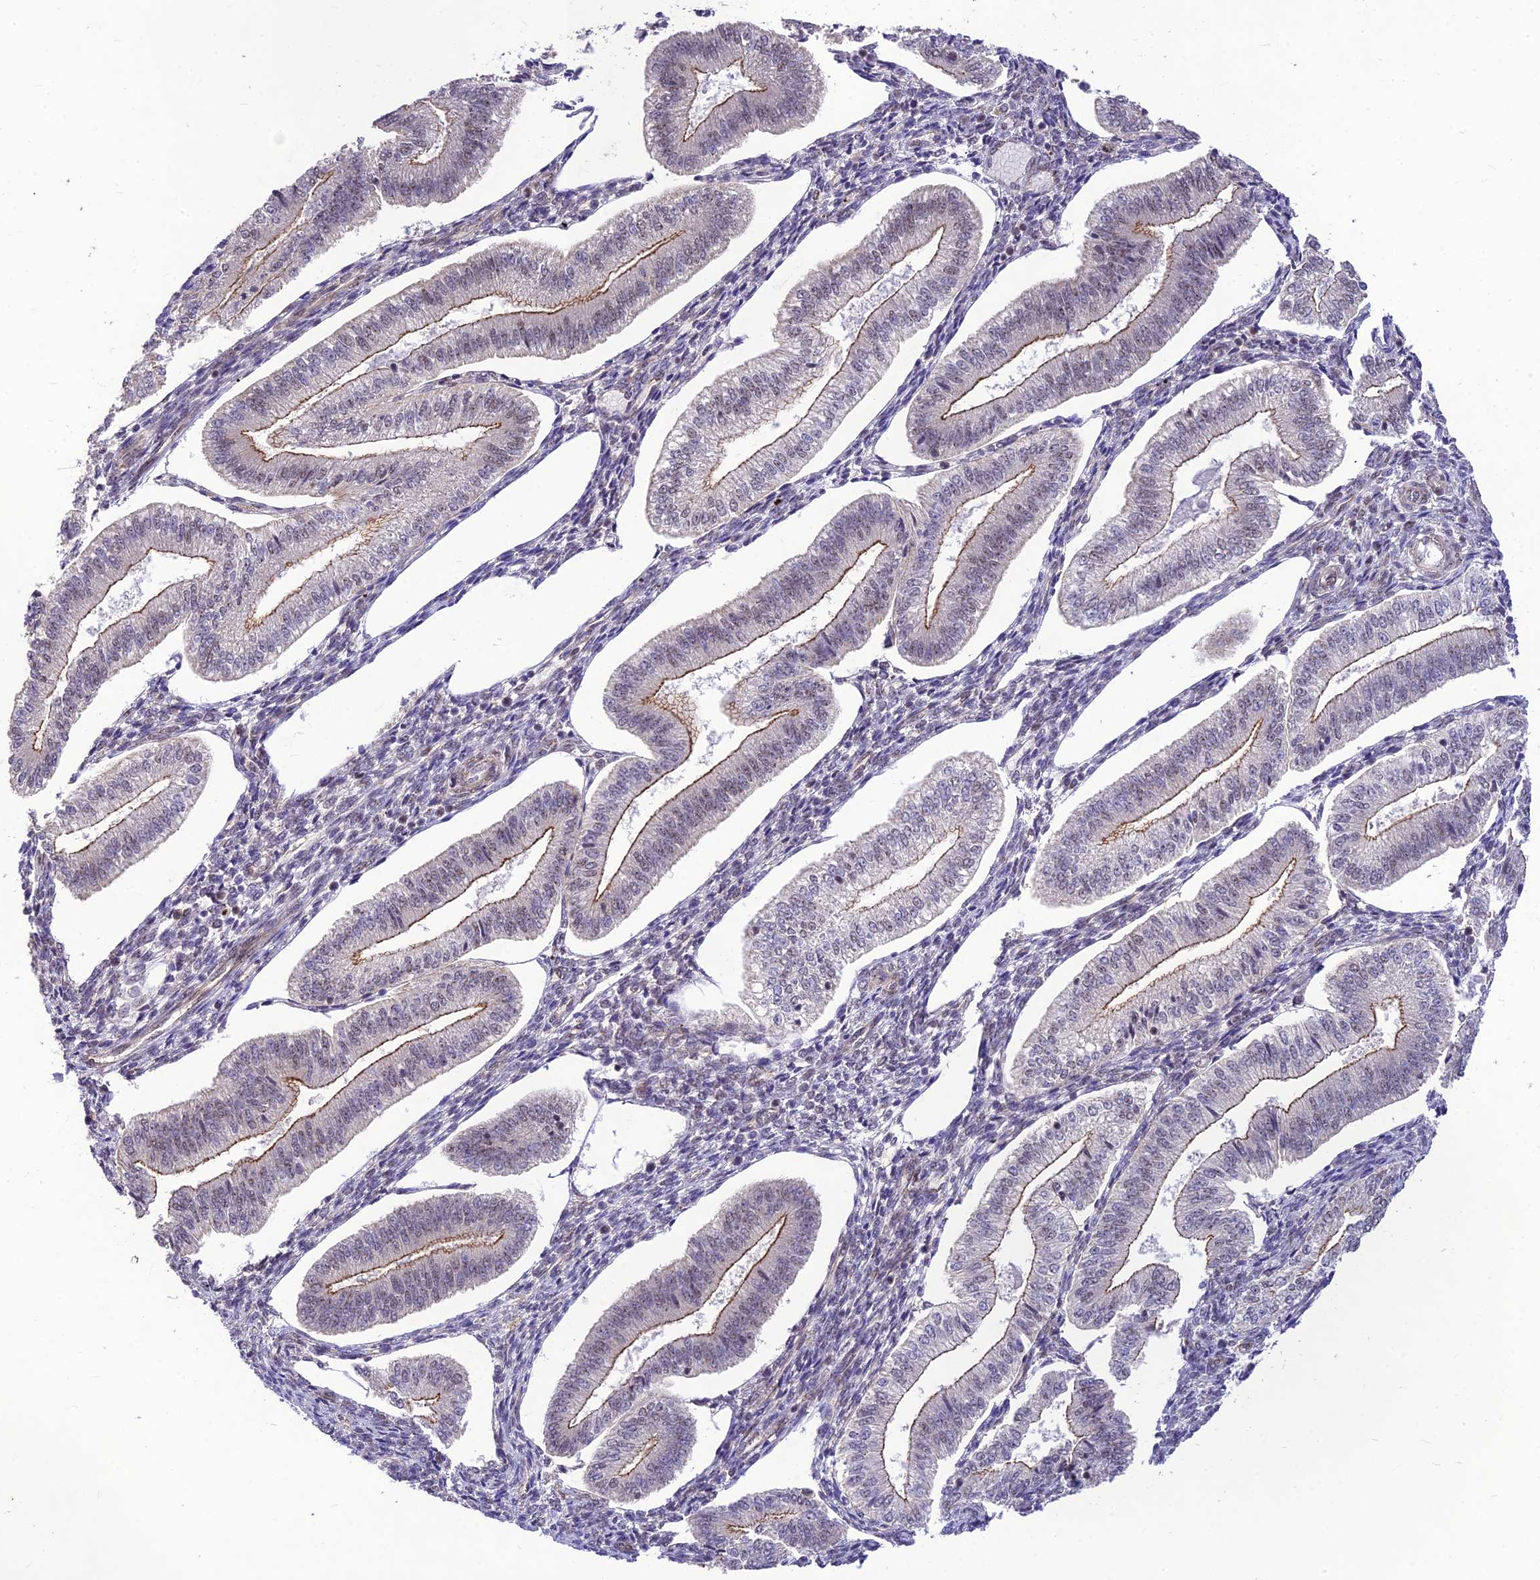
{"staining": {"intensity": "negative", "quantity": "none", "location": "none"}, "tissue": "endometrium", "cell_type": "Cells in endometrial stroma", "image_type": "normal", "snomed": [{"axis": "morphology", "description": "Normal tissue, NOS"}, {"axis": "topography", "description": "Endometrium"}], "caption": "A micrograph of human endometrium is negative for staining in cells in endometrial stroma.", "gene": "MICOS13", "patient": {"sex": "female", "age": 34}}